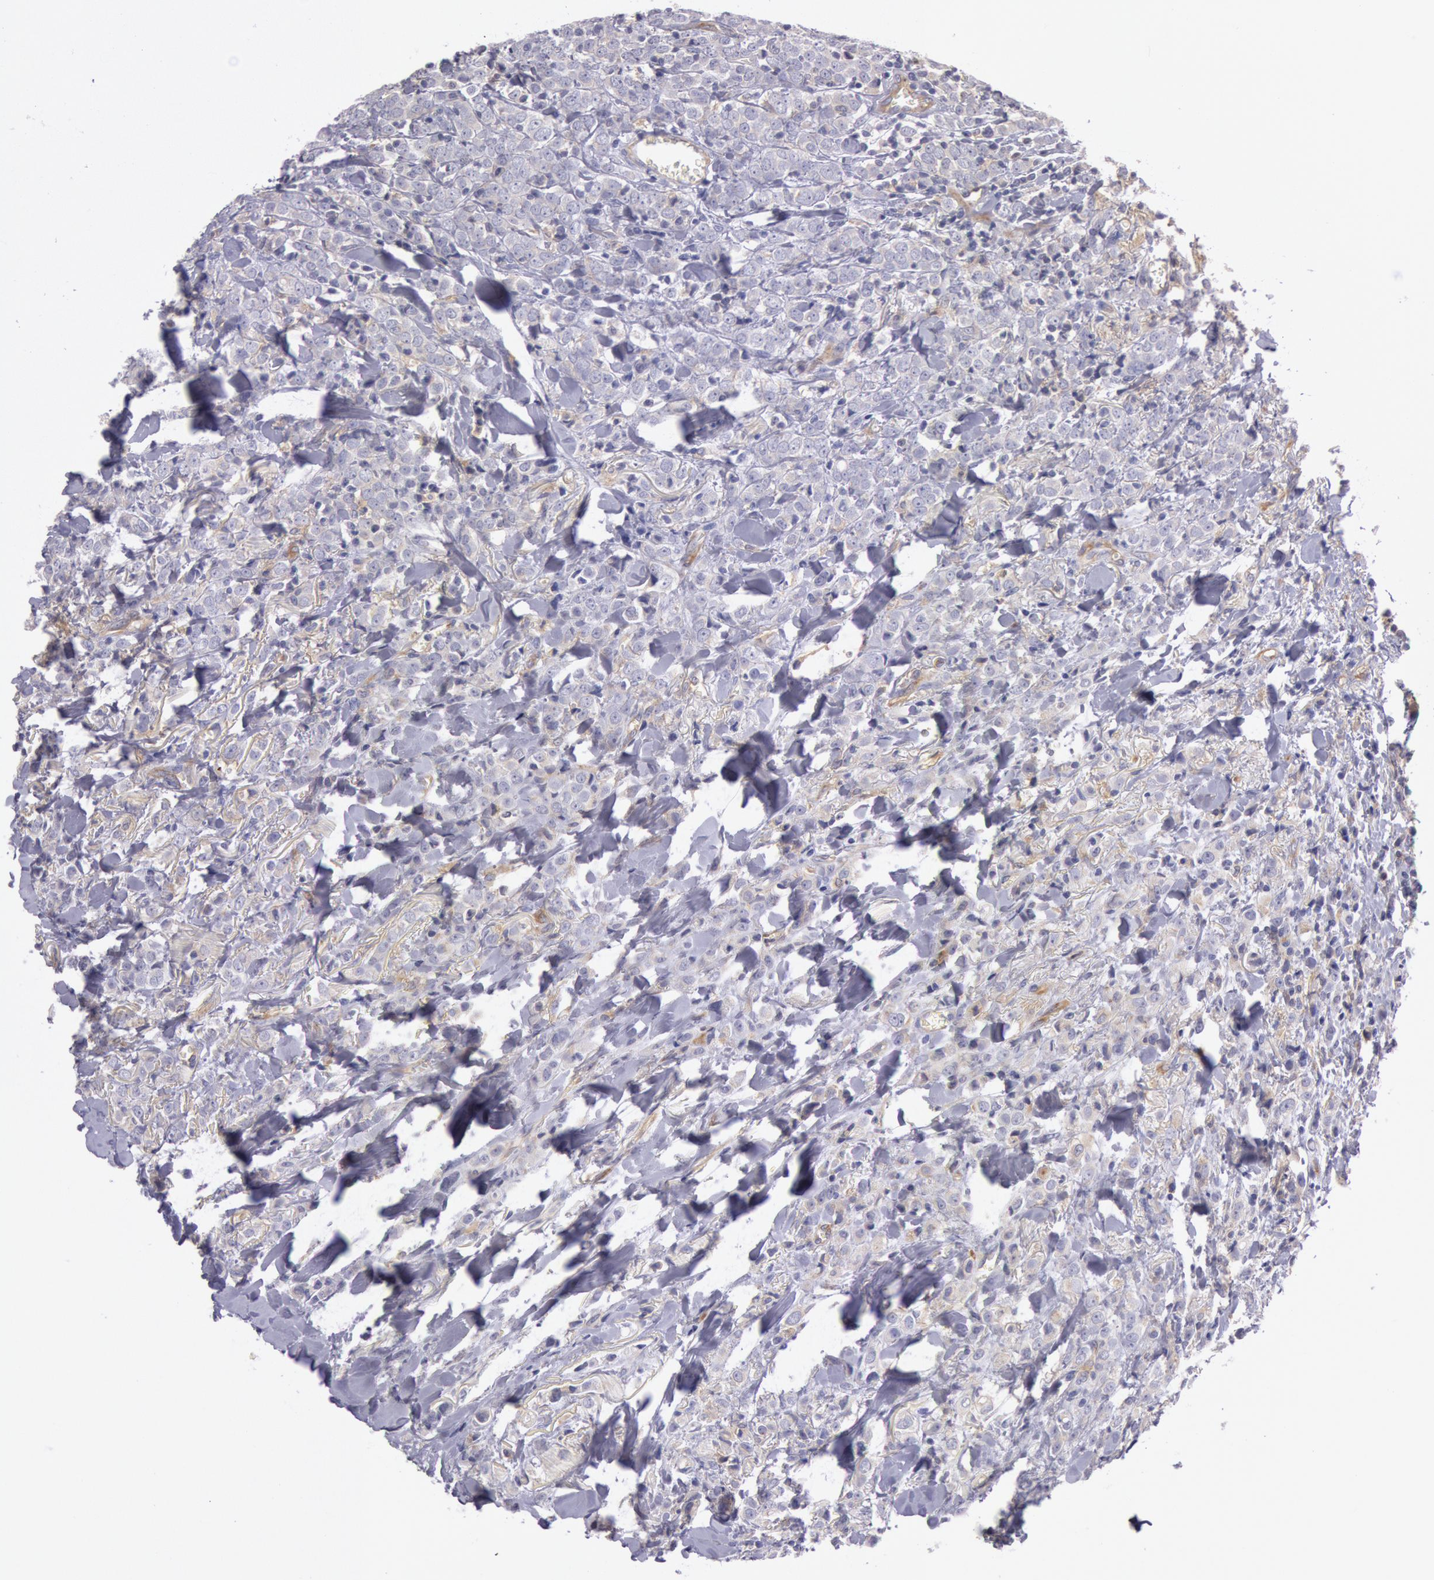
{"staining": {"intensity": "weak", "quantity": ">75%", "location": "cytoplasmic/membranous"}, "tissue": "breast cancer", "cell_type": "Tumor cells", "image_type": "cancer", "snomed": [{"axis": "morphology", "description": "Lobular carcinoma"}, {"axis": "topography", "description": "Breast"}], "caption": "This histopathology image demonstrates immunohistochemistry staining of human lobular carcinoma (breast), with low weak cytoplasmic/membranous positivity in about >75% of tumor cells.", "gene": "MYO5A", "patient": {"sex": "female", "age": 57}}